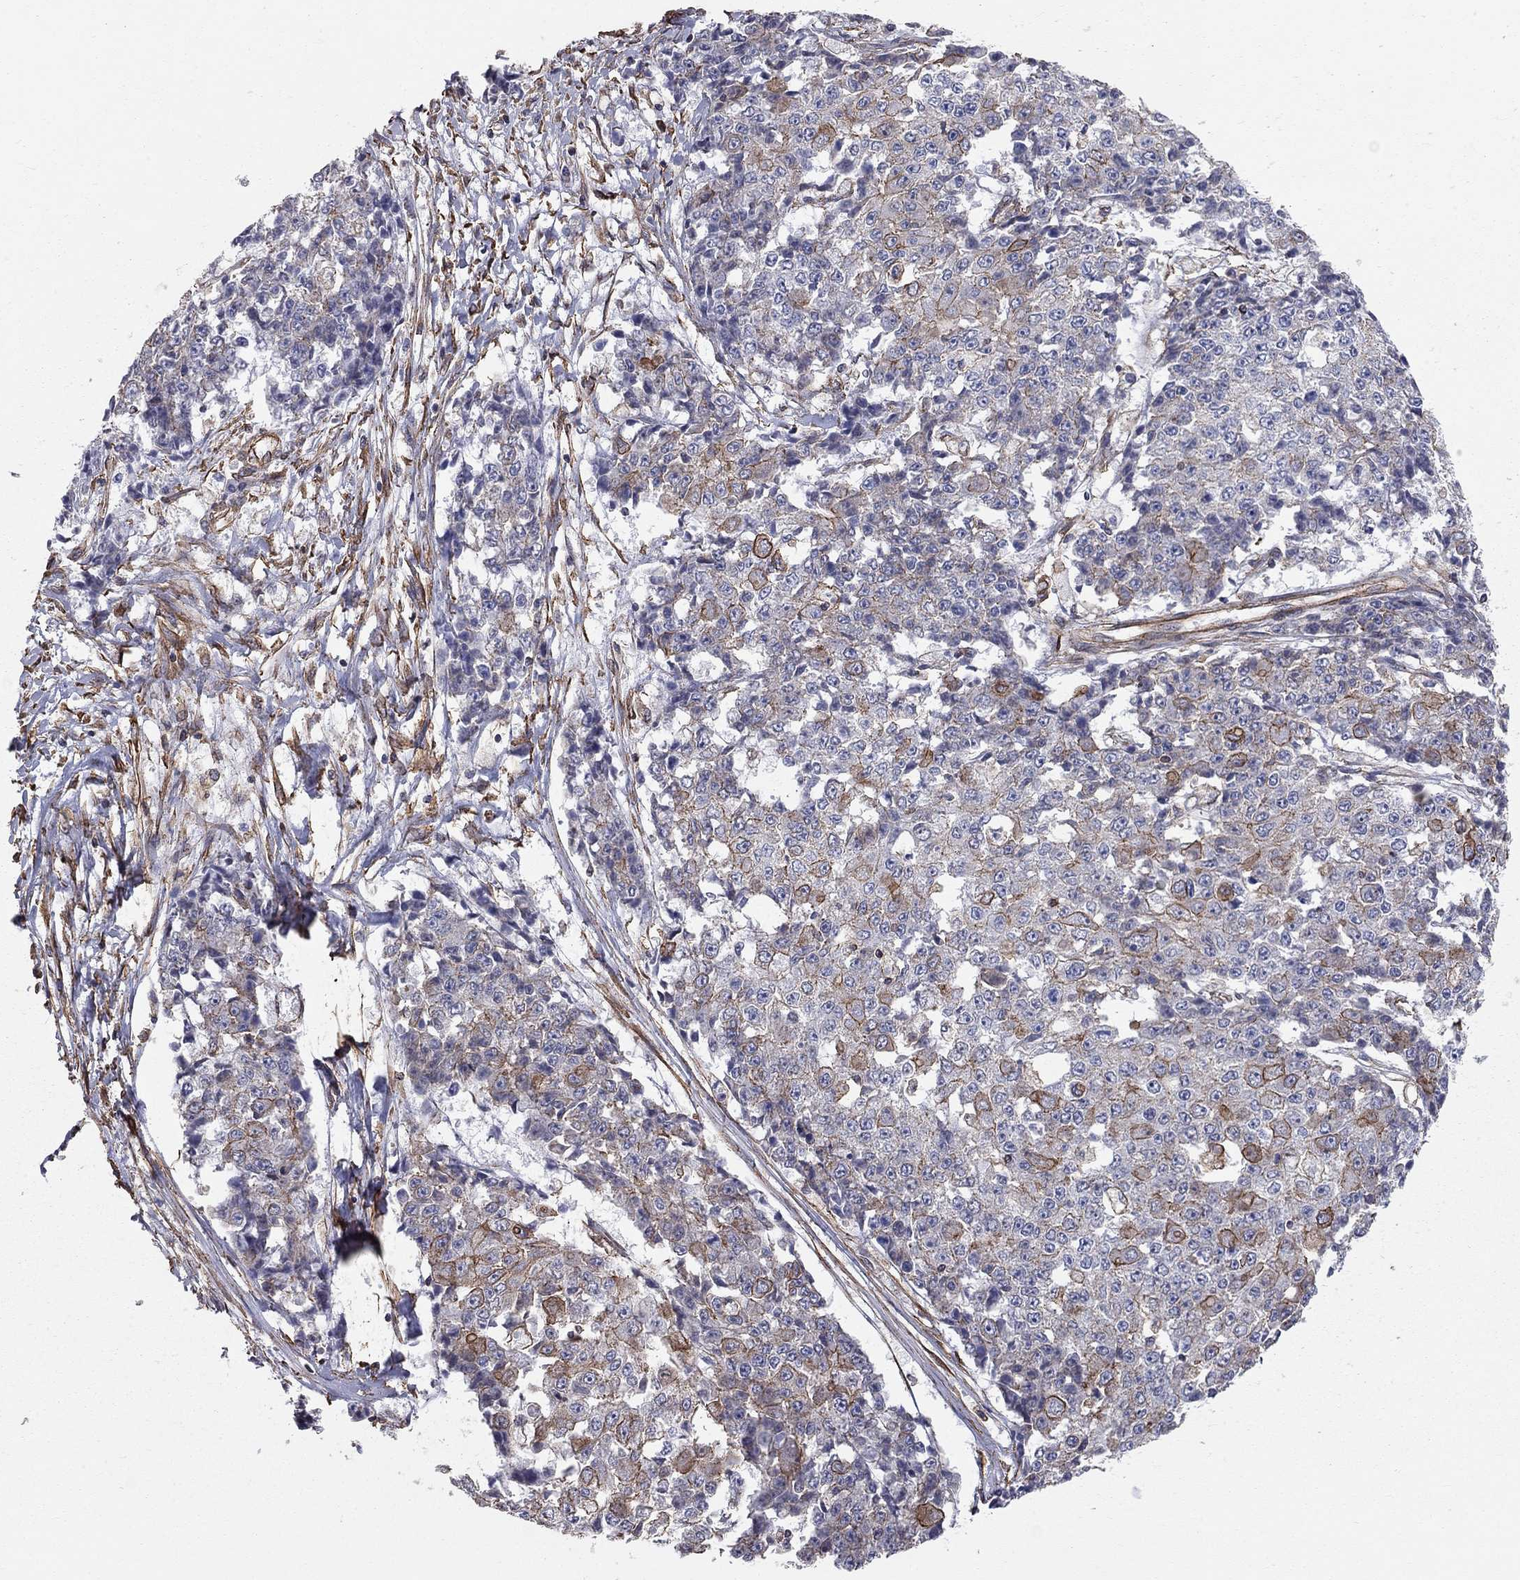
{"staining": {"intensity": "moderate", "quantity": "<25%", "location": "cytoplasmic/membranous"}, "tissue": "ovarian cancer", "cell_type": "Tumor cells", "image_type": "cancer", "snomed": [{"axis": "morphology", "description": "Carcinoma, endometroid"}, {"axis": "topography", "description": "Ovary"}], "caption": "An IHC histopathology image of tumor tissue is shown. Protein staining in brown highlights moderate cytoplasmic/membranous positivity in ovarian cancer (endometroid carcinoma) within tumor cells.", "gene": "BICDL2", "patient": {"sex": "female", "age": 42}}